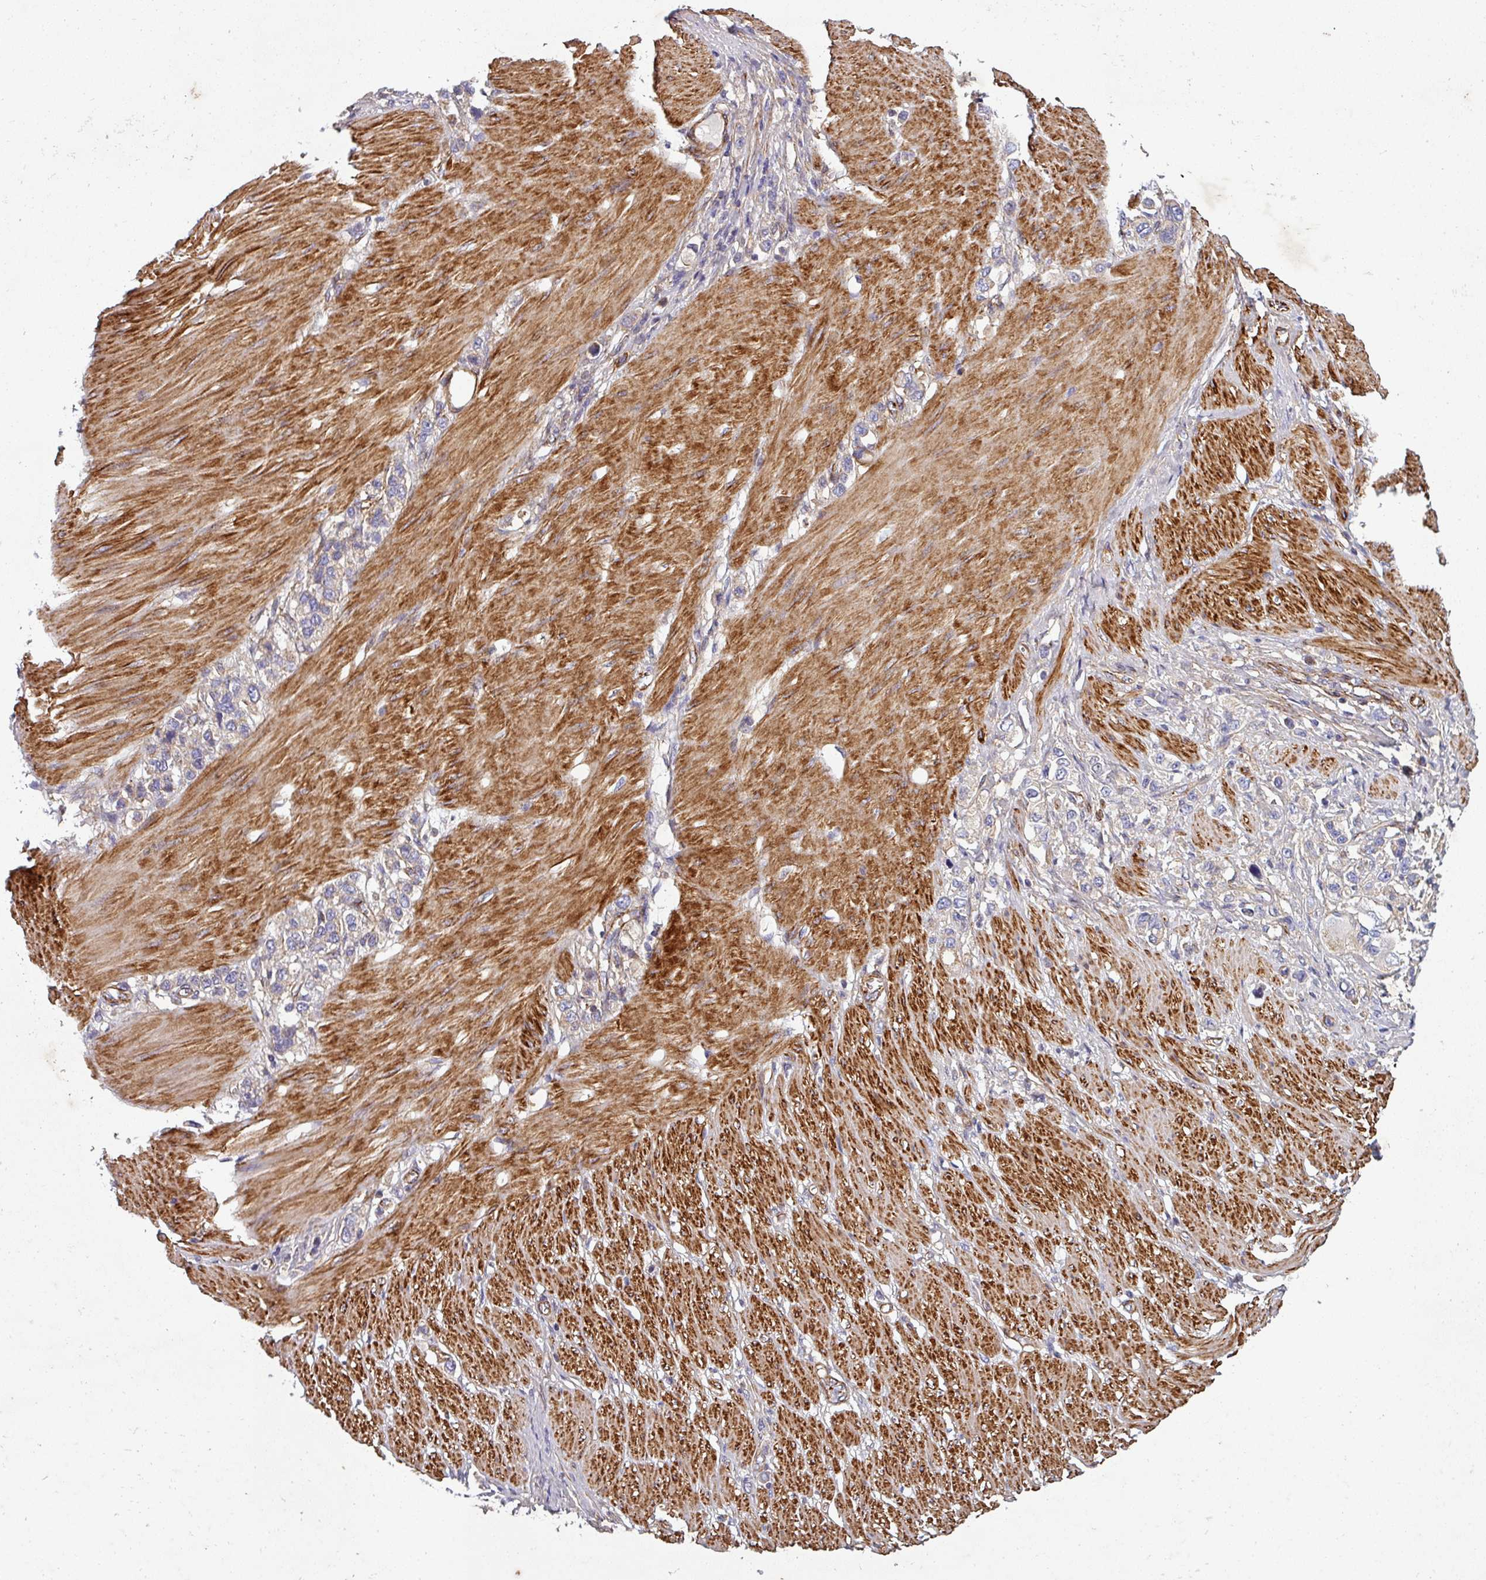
{"staining": {"intensity": "negative", "quantity": "none", "location": "none"}, "tissue": "stomach cancer", "cell_type": "Tumor cells", "image_type": "cancer", "snomed": [{"axis": "morphology", "description": "Normal tissue, NOS"}, {"axis": "morphology", "description": "Adenocarcinoma, NOS"}, {"axis": "topography", "description": "Stomach, upper"}, {"axis": "topography", "description": "Stomach"}], "caption": "Human adenocarcinoma (stomach) stained for a protein using immunohistochemistry (IHC) demonstrates no staining in tumor cells.", "gene": "ATP2C2", "patient": {"sex": "female", "age": 65}}